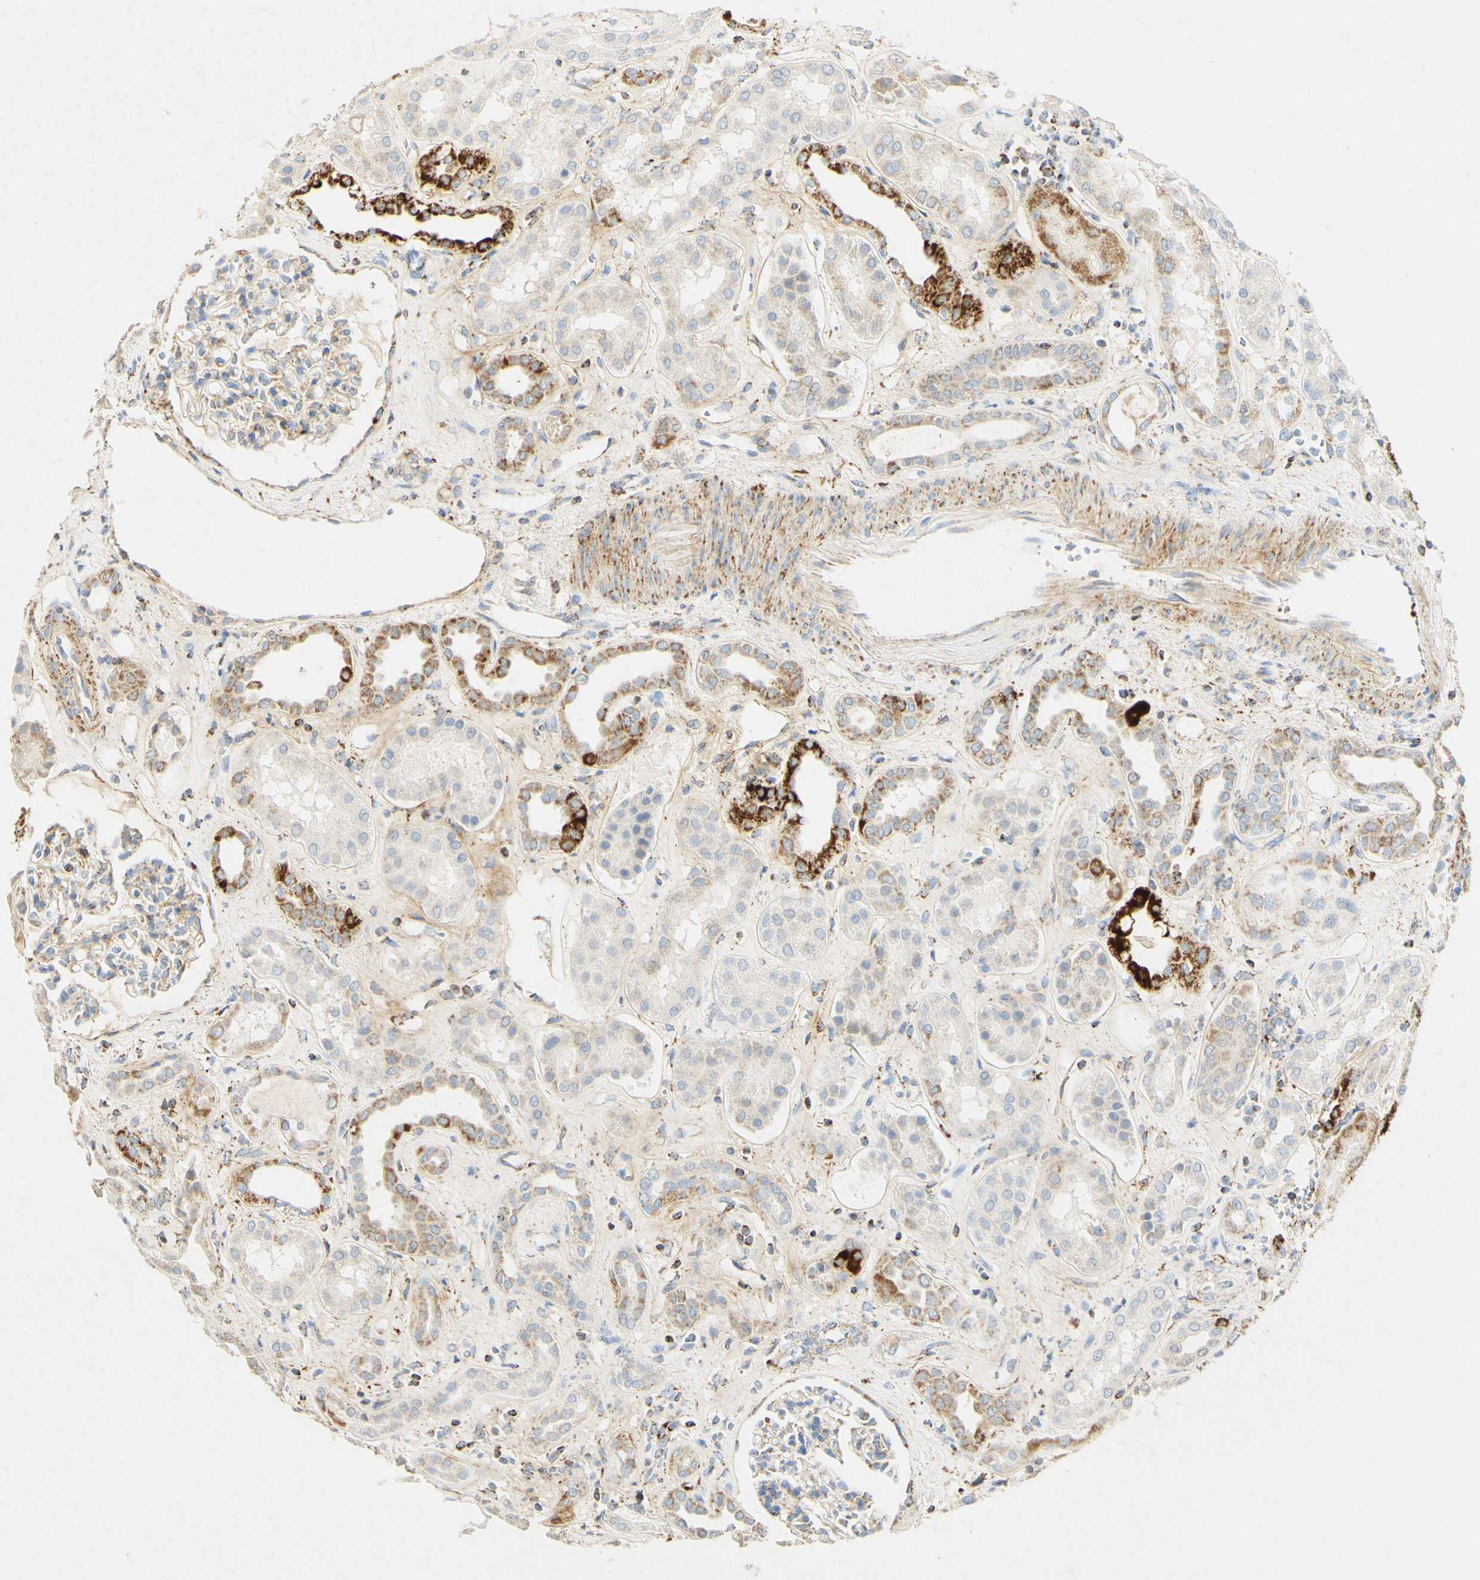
{"staining": {"intensity": "weak", "quantity": "25%-75%", "location": "cytoplasmic/membranous"}, "tissue": "kidney", "cell_type": "Cells in glomeruli", "image_type": "normal", "snomed": [{"axis": "morphology", "description": "Normal tissue, NOS"}, {"axis": "topography", "description": "Kidney"}], "caption": "This image exhibits normal kidney stained with IHC to label a protein in brown. The cytoplasmic/membranous of cells in glomeruli show weak positivity for the protein. Nuclei are counter-stained blue.", "gene": "OXCT1", "patient": {"sex": "male", "age": 59}}